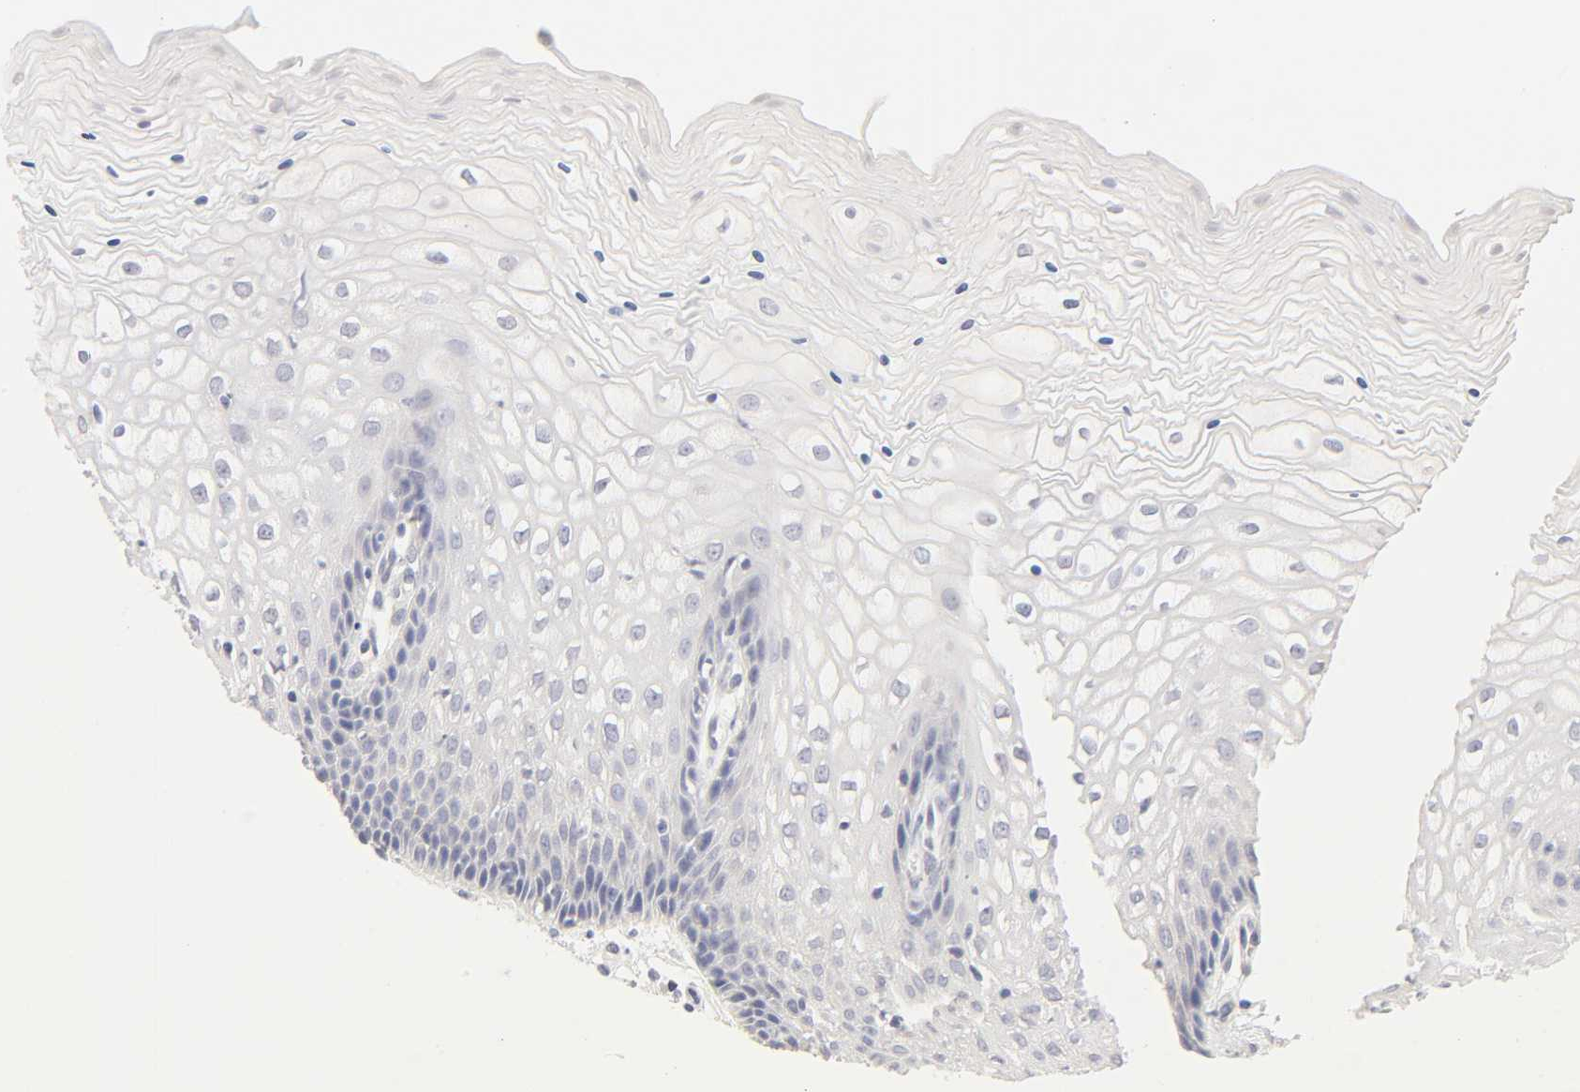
{"staining": {"intensity": "negative", "quantity": "none", "location": "none"}, "tissue": "vagina", "cell_type": "Squamous epithelial cells", "image_type": "normal", "snomed": [{"axis": "morphology", "description": "Normal tissue, NOS"}, {"axis": "topography", "description": "Vagina"}], "caption": "Immunohistochemistry (IHC) micrograph of normal vagina stained for a protein (brown), which exhibits no positivity in squamous epithelial cells.", "gene": "CYP4B1", "patient": {"sex": "female", "age": 34}}